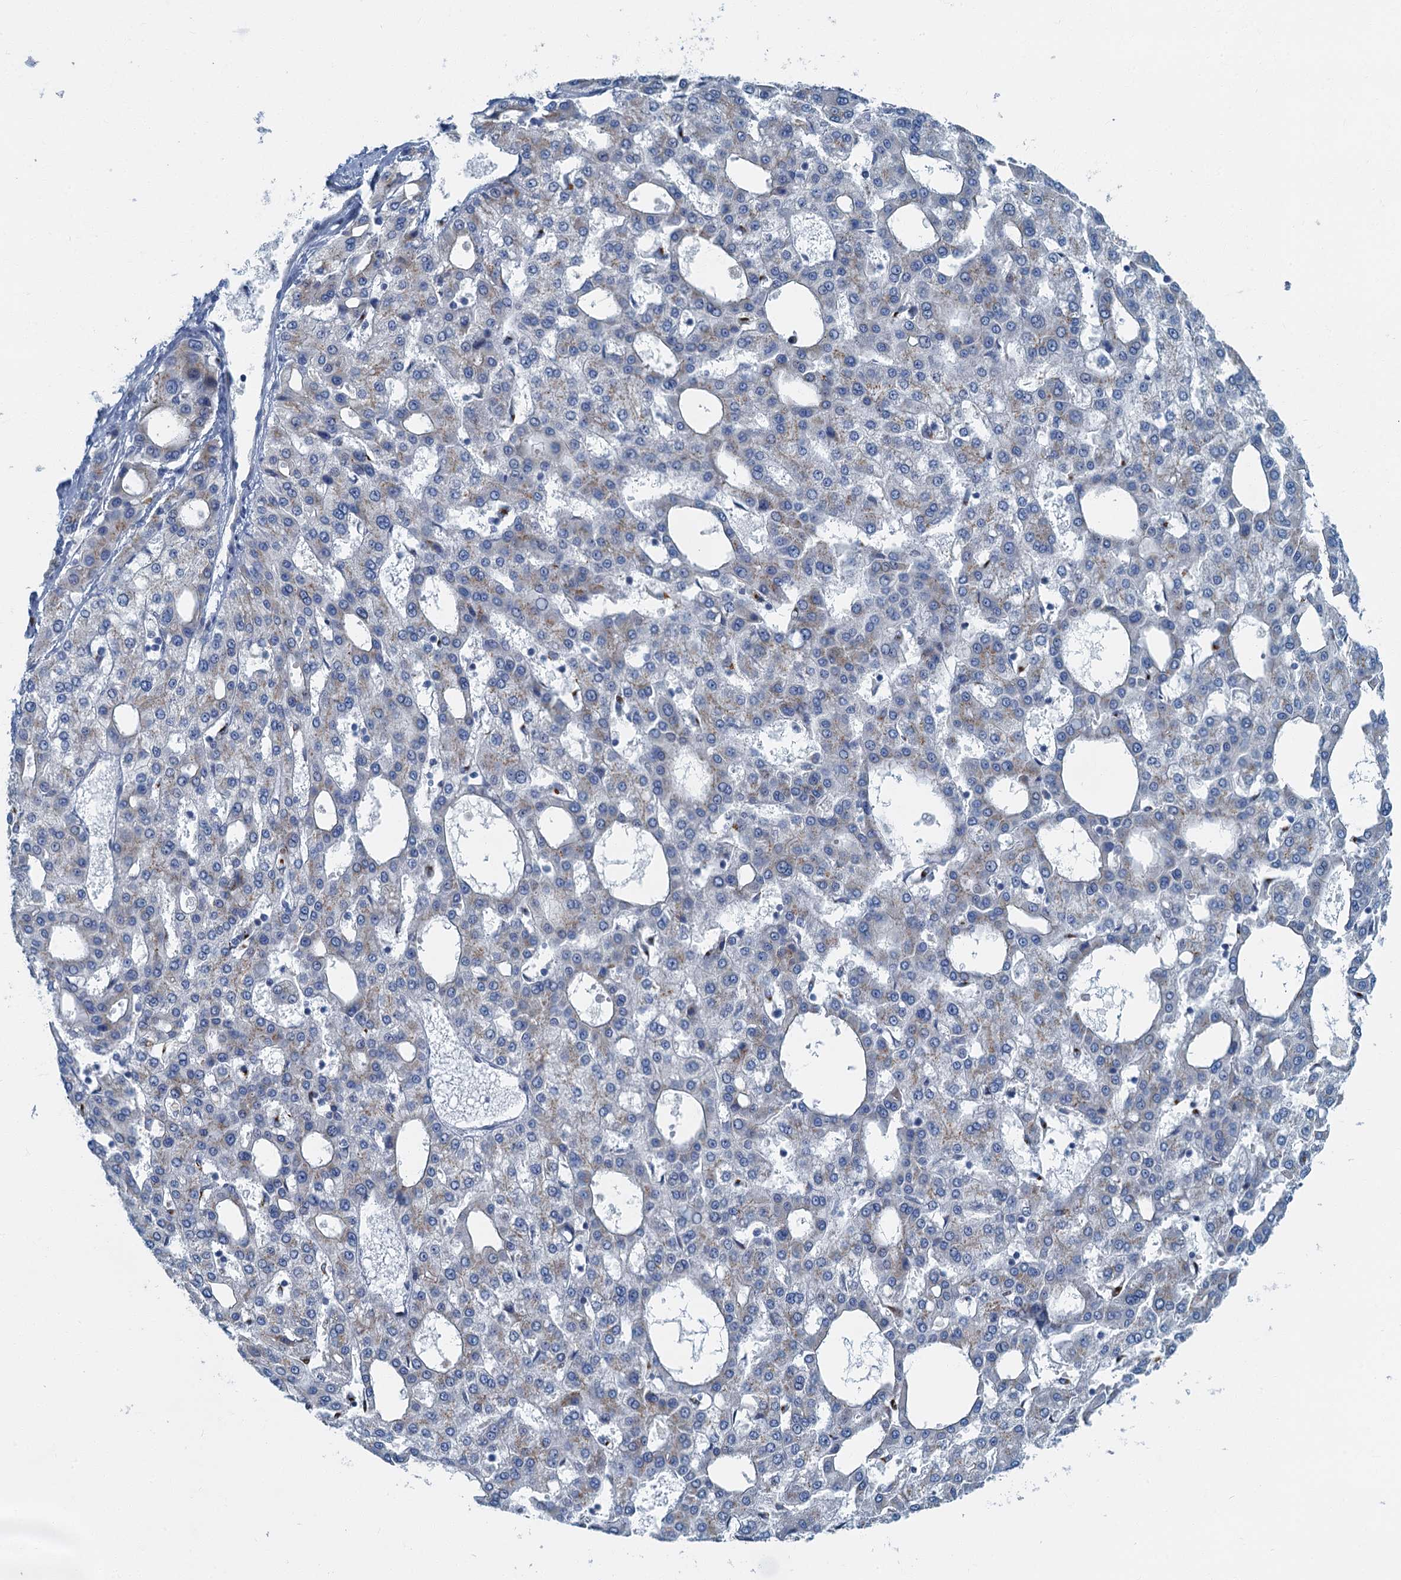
{"staining": {"intensity": "weak", "quantity": "<25%", "location": "cytoplasmic/membranous"}, "tissue": "liver cancer", "cell_type": "Tumor cells", "image_type": "cancer", "snomed": [{"axis": "morphology", "description": "Carcinoma, Hepatocellular, NOS"}, {"axis": "topography", "description": "Liver"}], "caption": "Protein analysis of liver cancer reveals no significant positivity in tumor cells.", "gene": "LYPD3", "patient": {"sex": "male", "age": 47}}